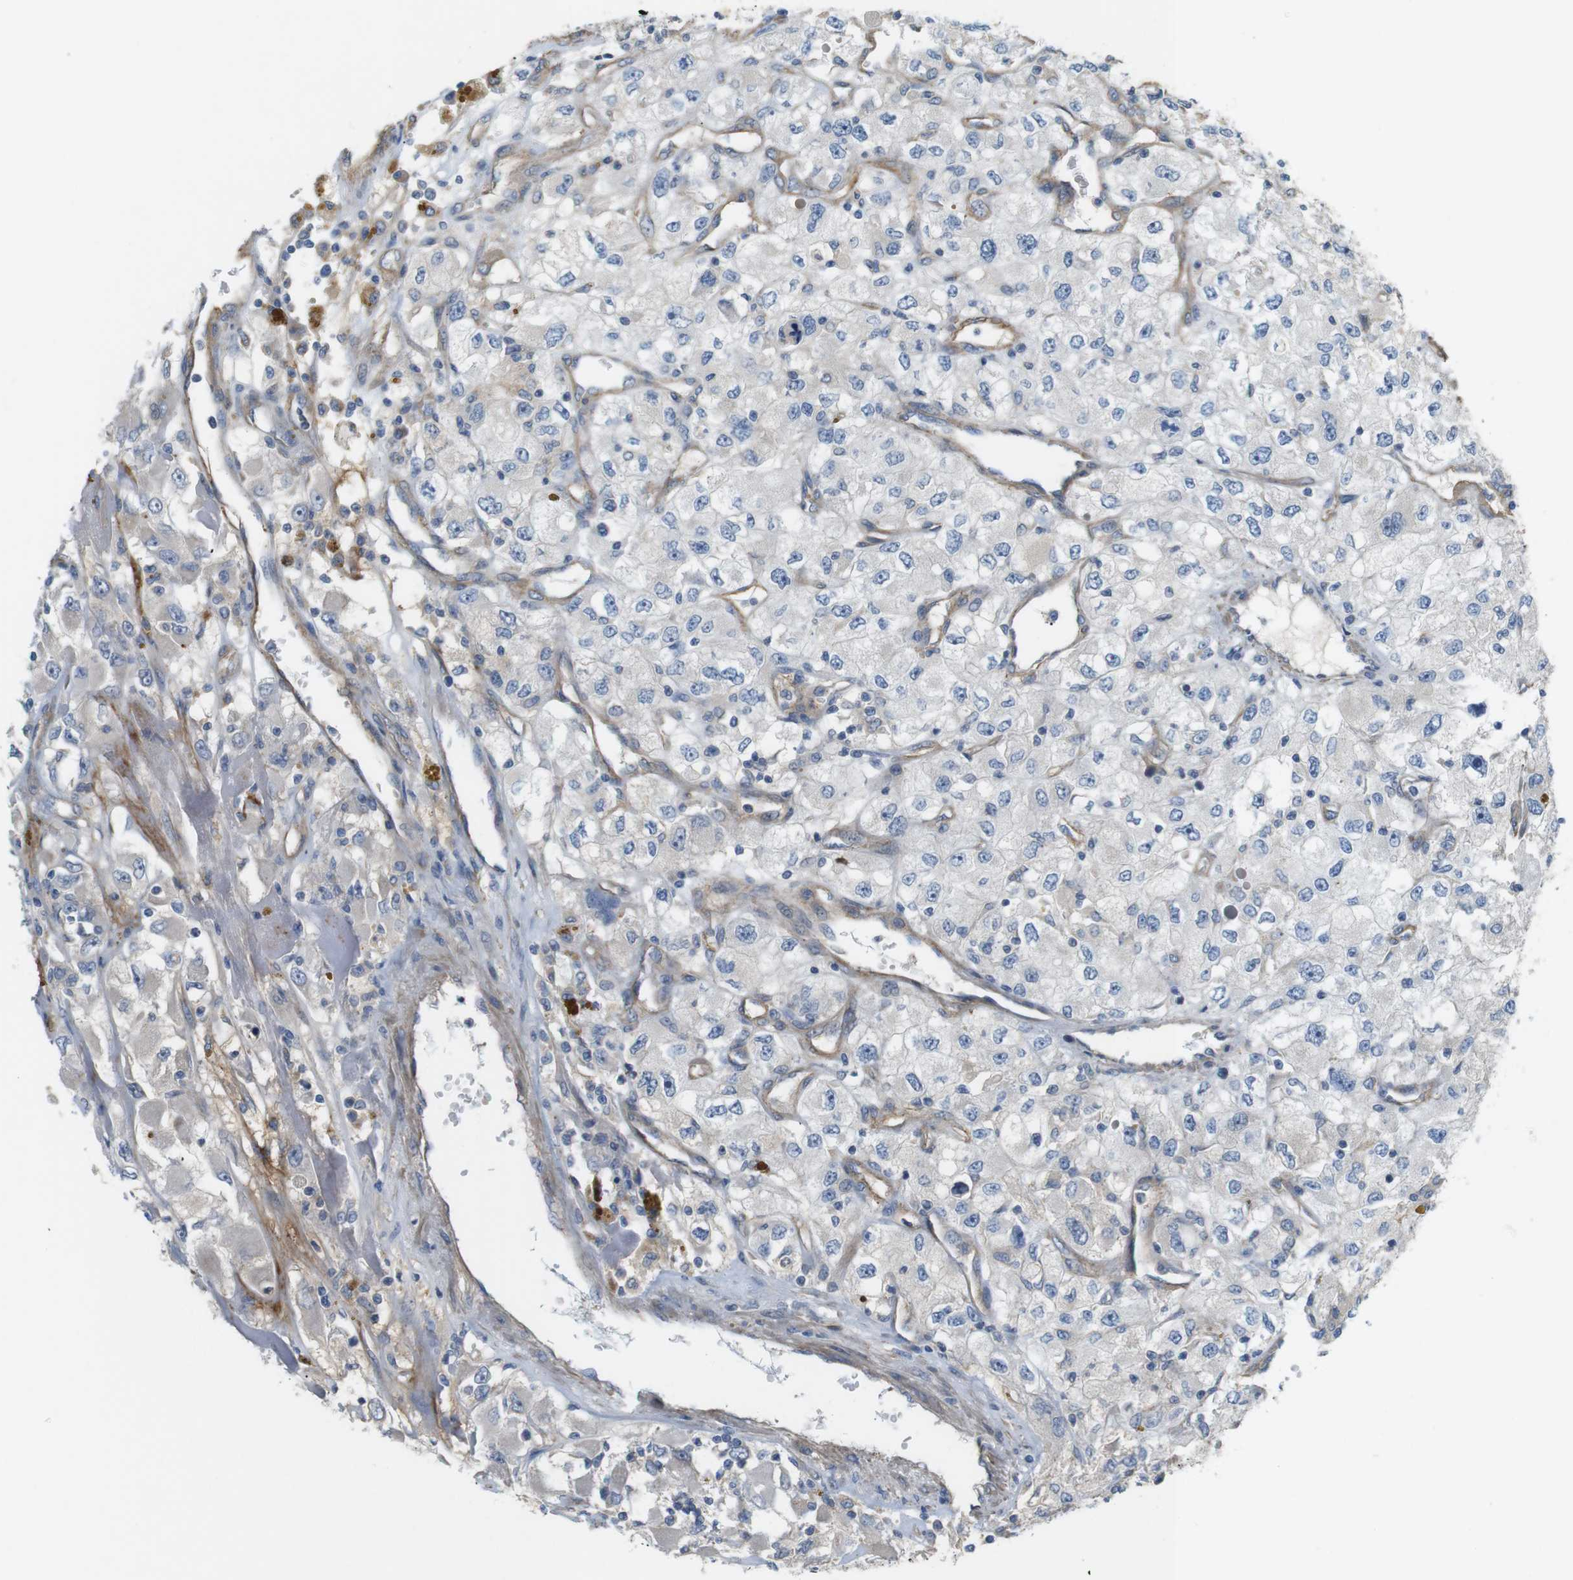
{"staining": {"intensity": "negative", "quantity": "none", "location": "none"}, "tissue": "renal cancer", "cell_type": "Tumor cells", "image_type": "cancer", "snomed": [{"axis": "morphology", "description": "Adenocarcinoma, NOS"}, {"axis": "topography", "description": "Kidney"}], "caption": "Tumor cells show no significant protein expression in adenocarcinoma (renal).", "gene": "BVES", "patient": {"sex": "female", "age": 52}}